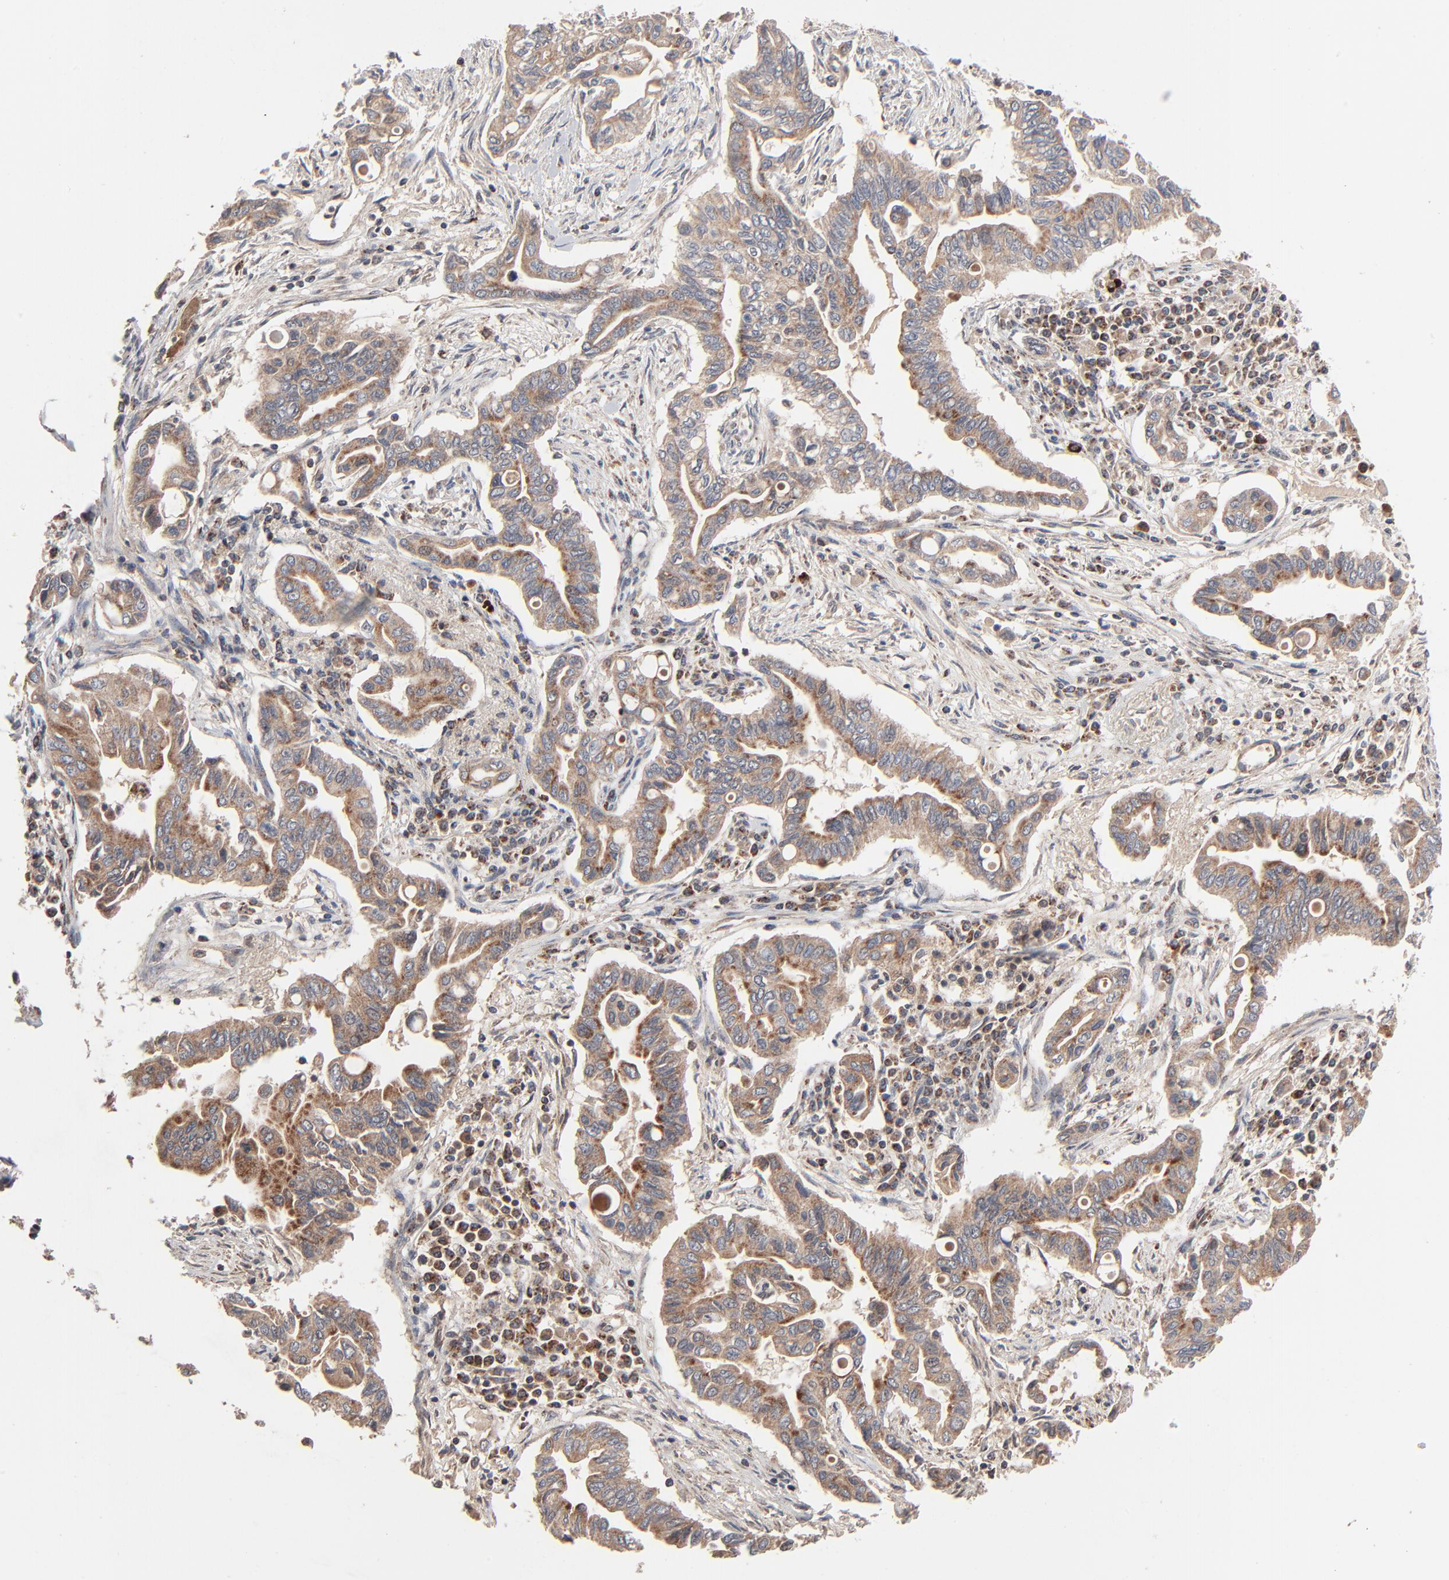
{"staining": {"intensity": "moderate", "quantity": ">75%", "location": "cytoplasmic/membranous"}, "tissue": "pancreatic cancer", "cell_type": "Tumor cells", "image_type": "cancer", "snomed": [{"axis": "morphology", "description": "Adenocarcinoma, NOS"}, {"axis": "topography", "description": "Pancreas"}], "caption": "Protein analysis of pancreatic cancer (adenocarcinoma) tissue shows moderate cytoplasmic/membranous staining in about >75% of tumor cells.", "gene": "ABLIM3", "patient": {"sex": "female", "age": 57}}